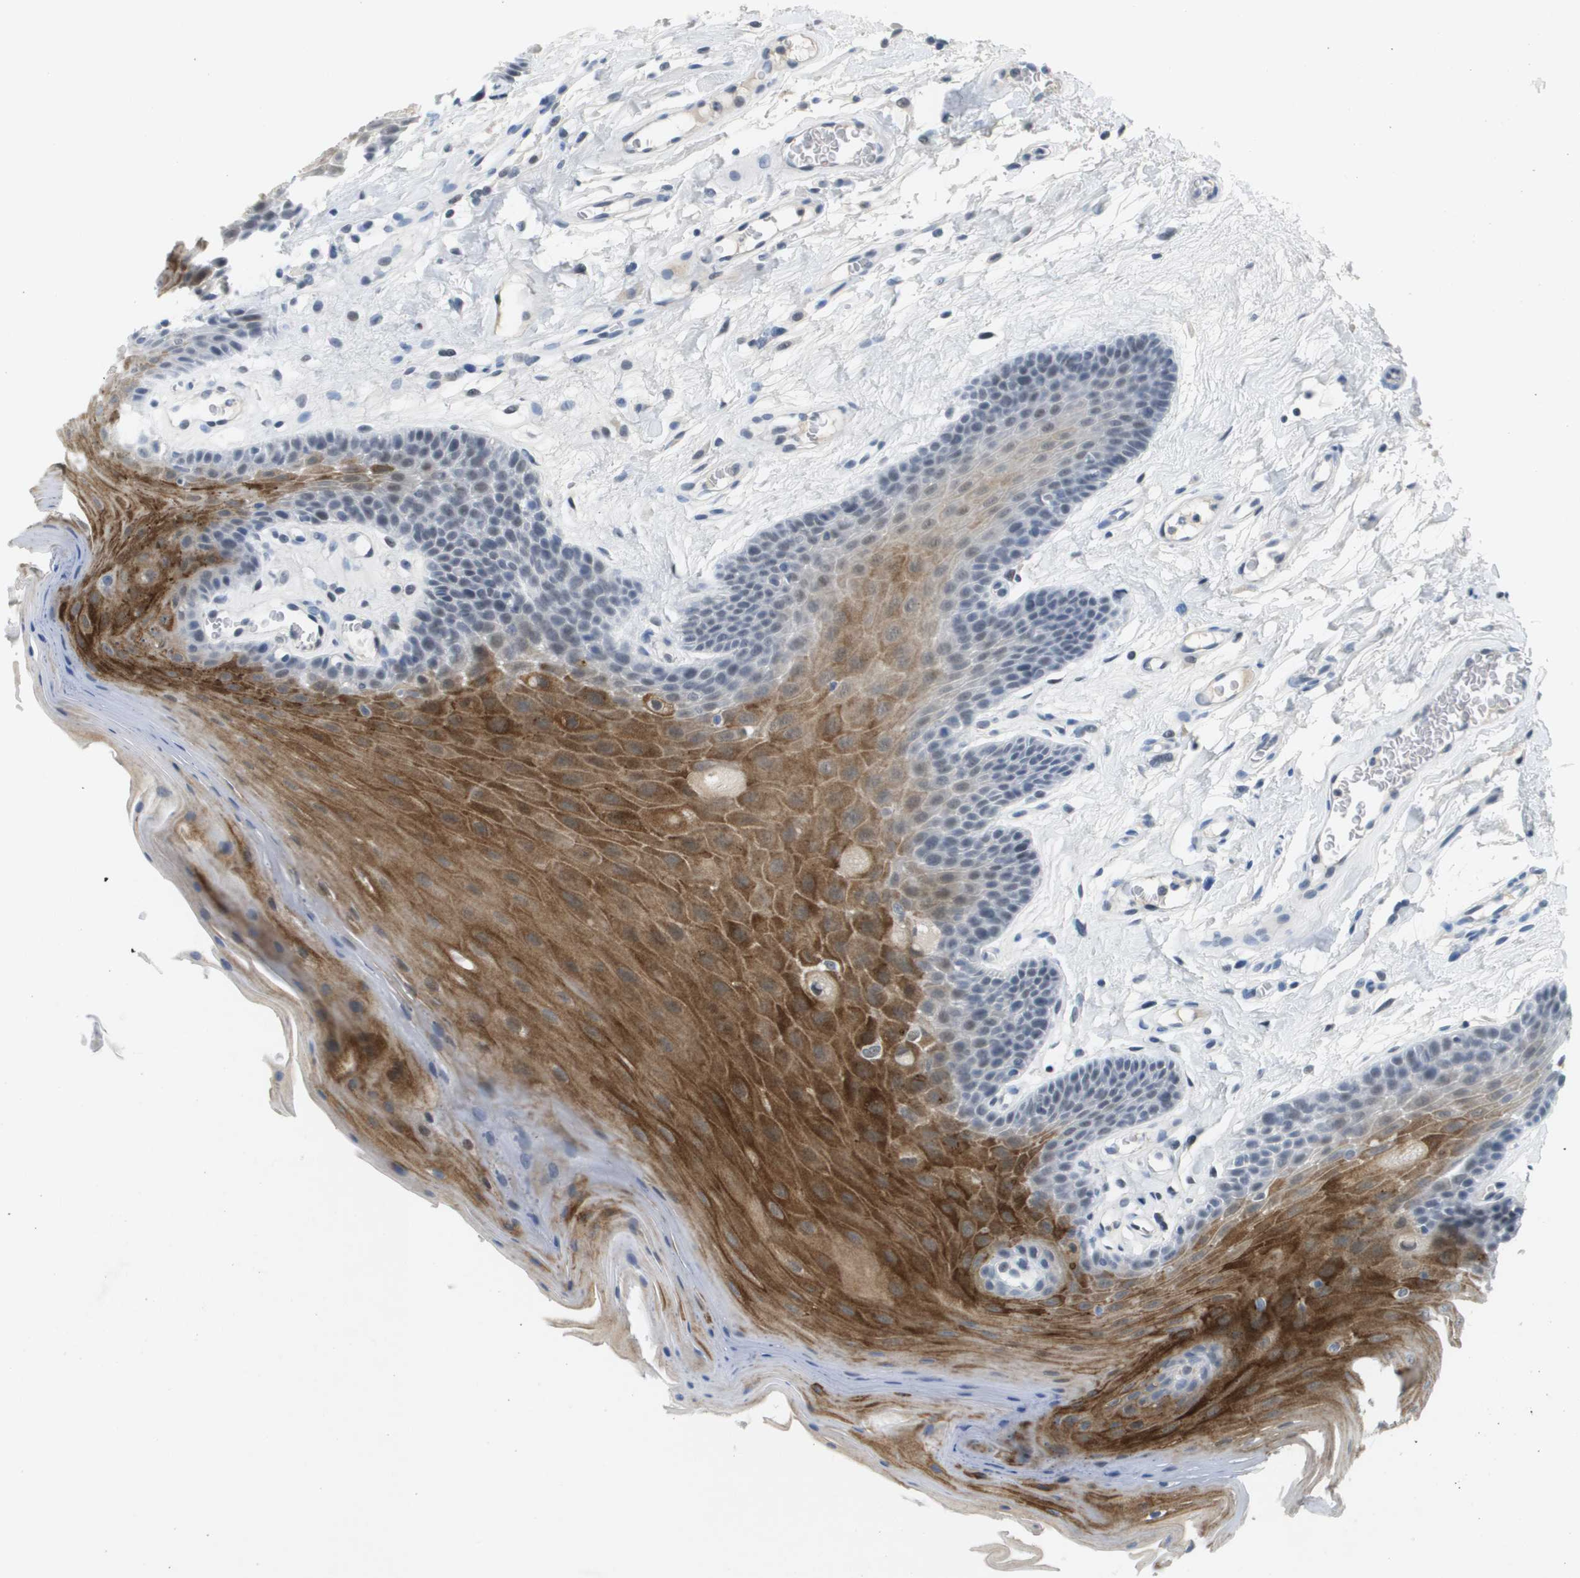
{"staining": {"intensity": "moderate", "quantity": "25%-75%", "location": "cytoplasmic/membranous"}, "tissue": "oral mucosa", "cell_type": "Squamous epithelial cells", "image_type": "normal", "snomed": [{"axis": "morphology", "description": "Normal tissue, NOS"}, {"axis": "morphology", "description": "Squamous cell carcinoma, NOS"}, {"axis": "topography", "description": "Oral tissue"}, {"axis": "topography", "description": "Head-Neck"}], "caption": "A micrograph of human oral mucosa stained for a protein reveals moderate cytoplasmic/membranous brown staining in squamous epithelial cells.", "gene": "TP53RK", "patient": {"sex": "male", "age": 71}}